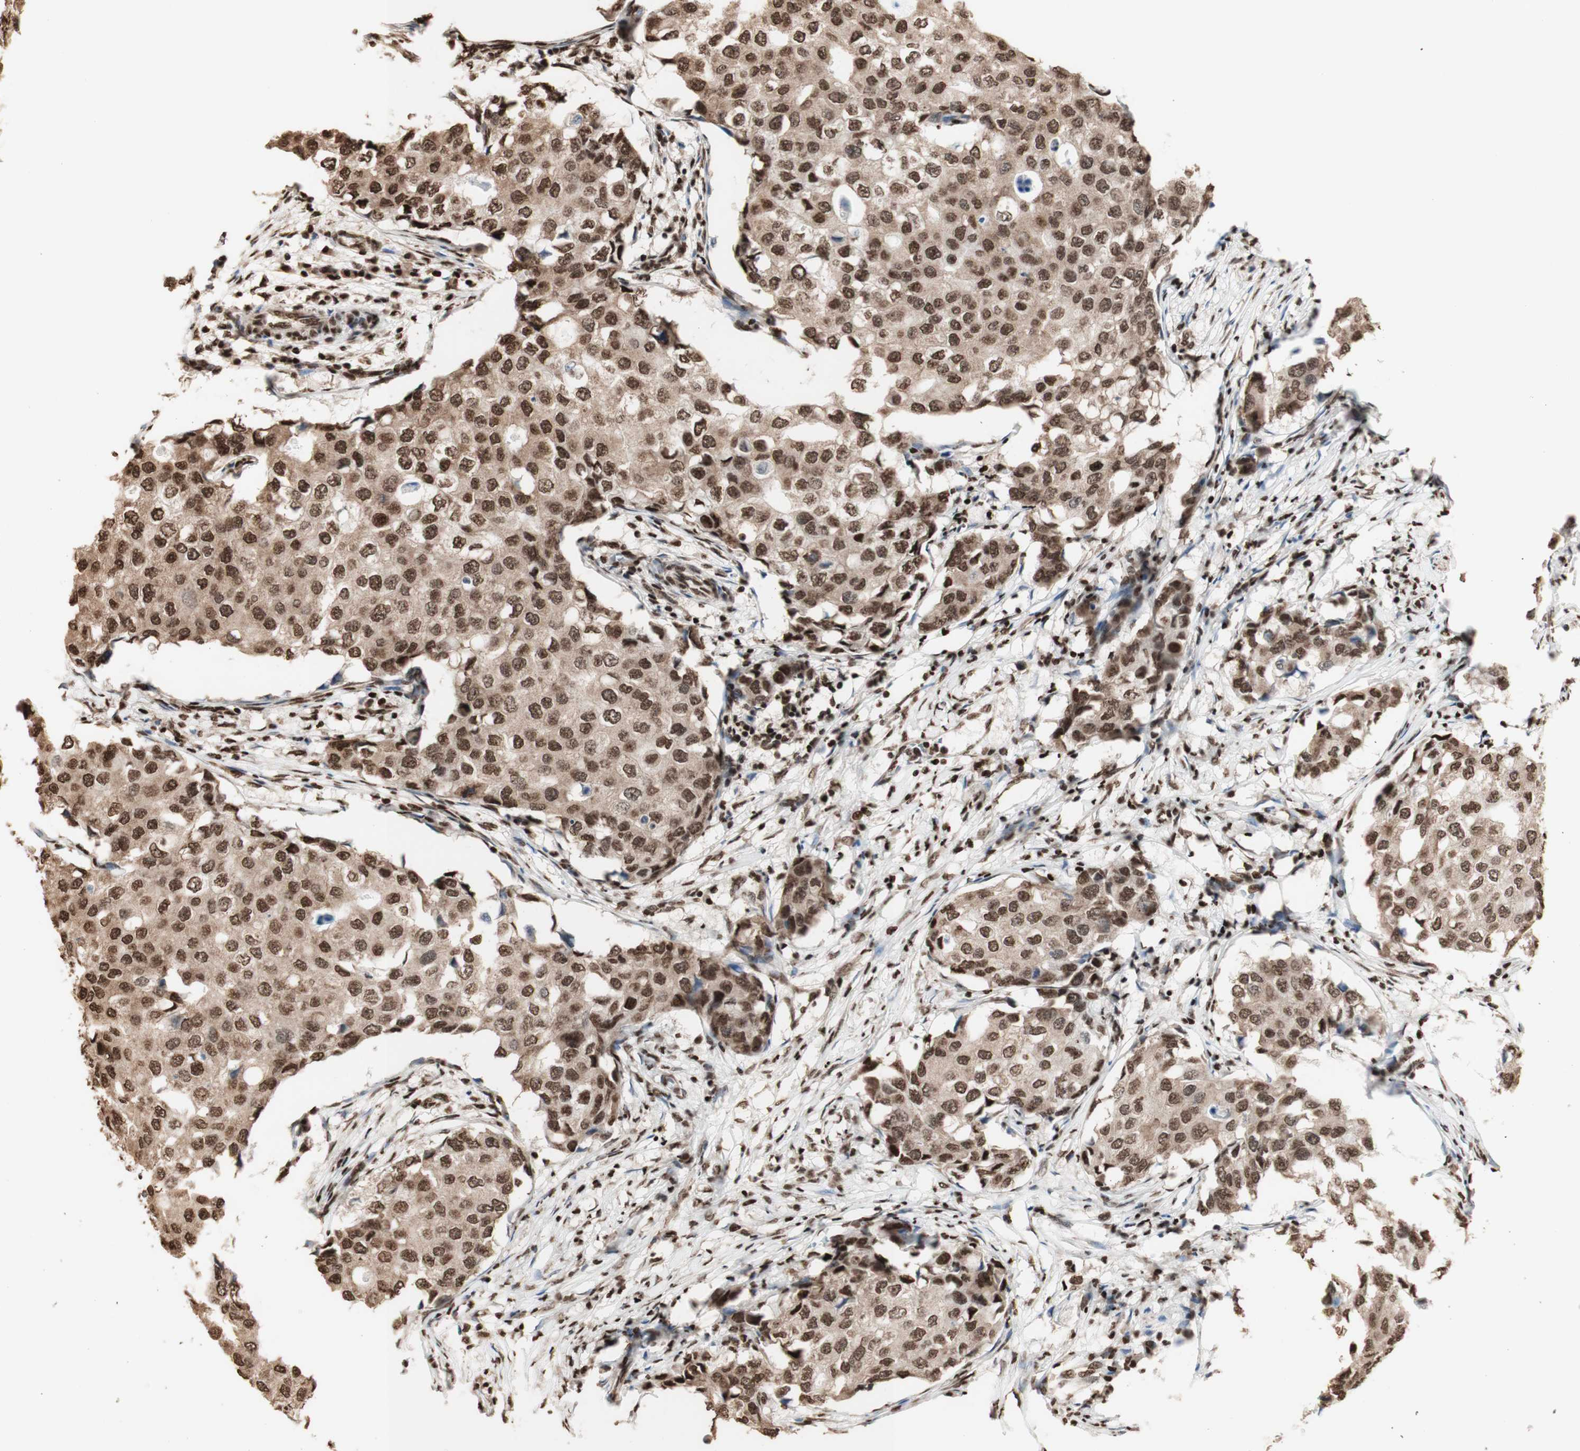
{"staining": {"intensity": "strong", "quantity": ">75%", "location": "cytoplasmic/membranous,nuclear"}, "tissue": "breast cancer", "cell_type": "Tumor cells", "image_type": "cancer", "snomed": [{"axis": "morphology", "description": "Duct carcinoma"}, {"axis": "topography", "description": "Breast"}], "caption": "This is a photomicrograph of immunohistochemistry staining of breast intraductal carcinoma, which shows strong expression in the cytoplasmic/membranous and nuclear of tumor cells.", "gene": "HNRNPA2B1", "patient": {"sex": "female", "age": 27}}